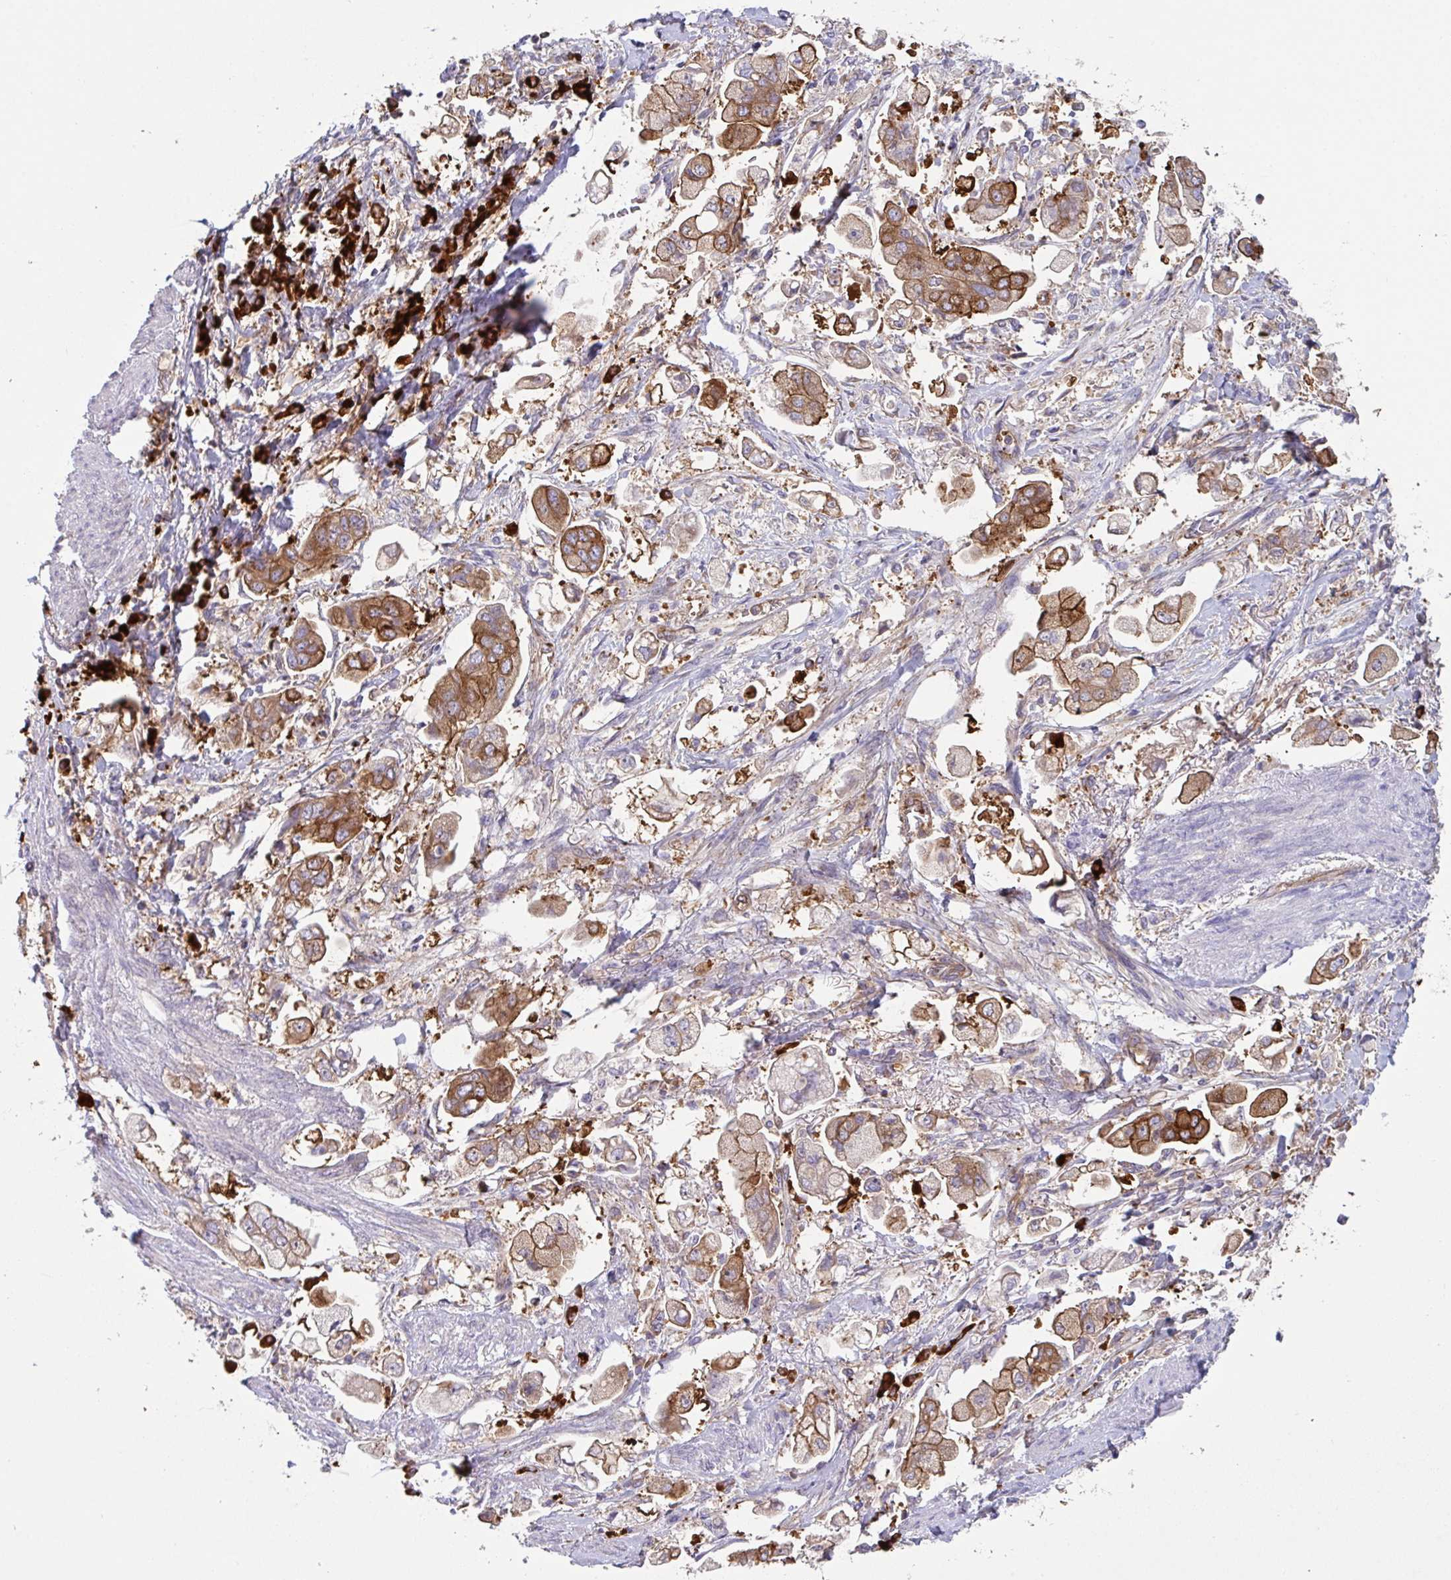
{"staining": {"intensity": "moderate", "quantity": ">75%", "location": "cytoplasmic/membranous"}, "tissue": "stomach cancer", "cell_type": "Tumor cells", "image_type": "cancer", "snomed": [{"axis": "morphology", "description": "Adenocarcinoma, NOS"}, {"axis": "topography", "description": "Stomach"}], "caption": "High-magnification brightfield microscopy of stomach cancer stained with DAB (brown) and counterstained with hematoxylin (blue). tumor cells exhibit moderate cytoplasmic/membranous staining is seen in approximately>75% of cells.", "gene": "YARS2", "patient": {"sex": "male", "age": 62}}